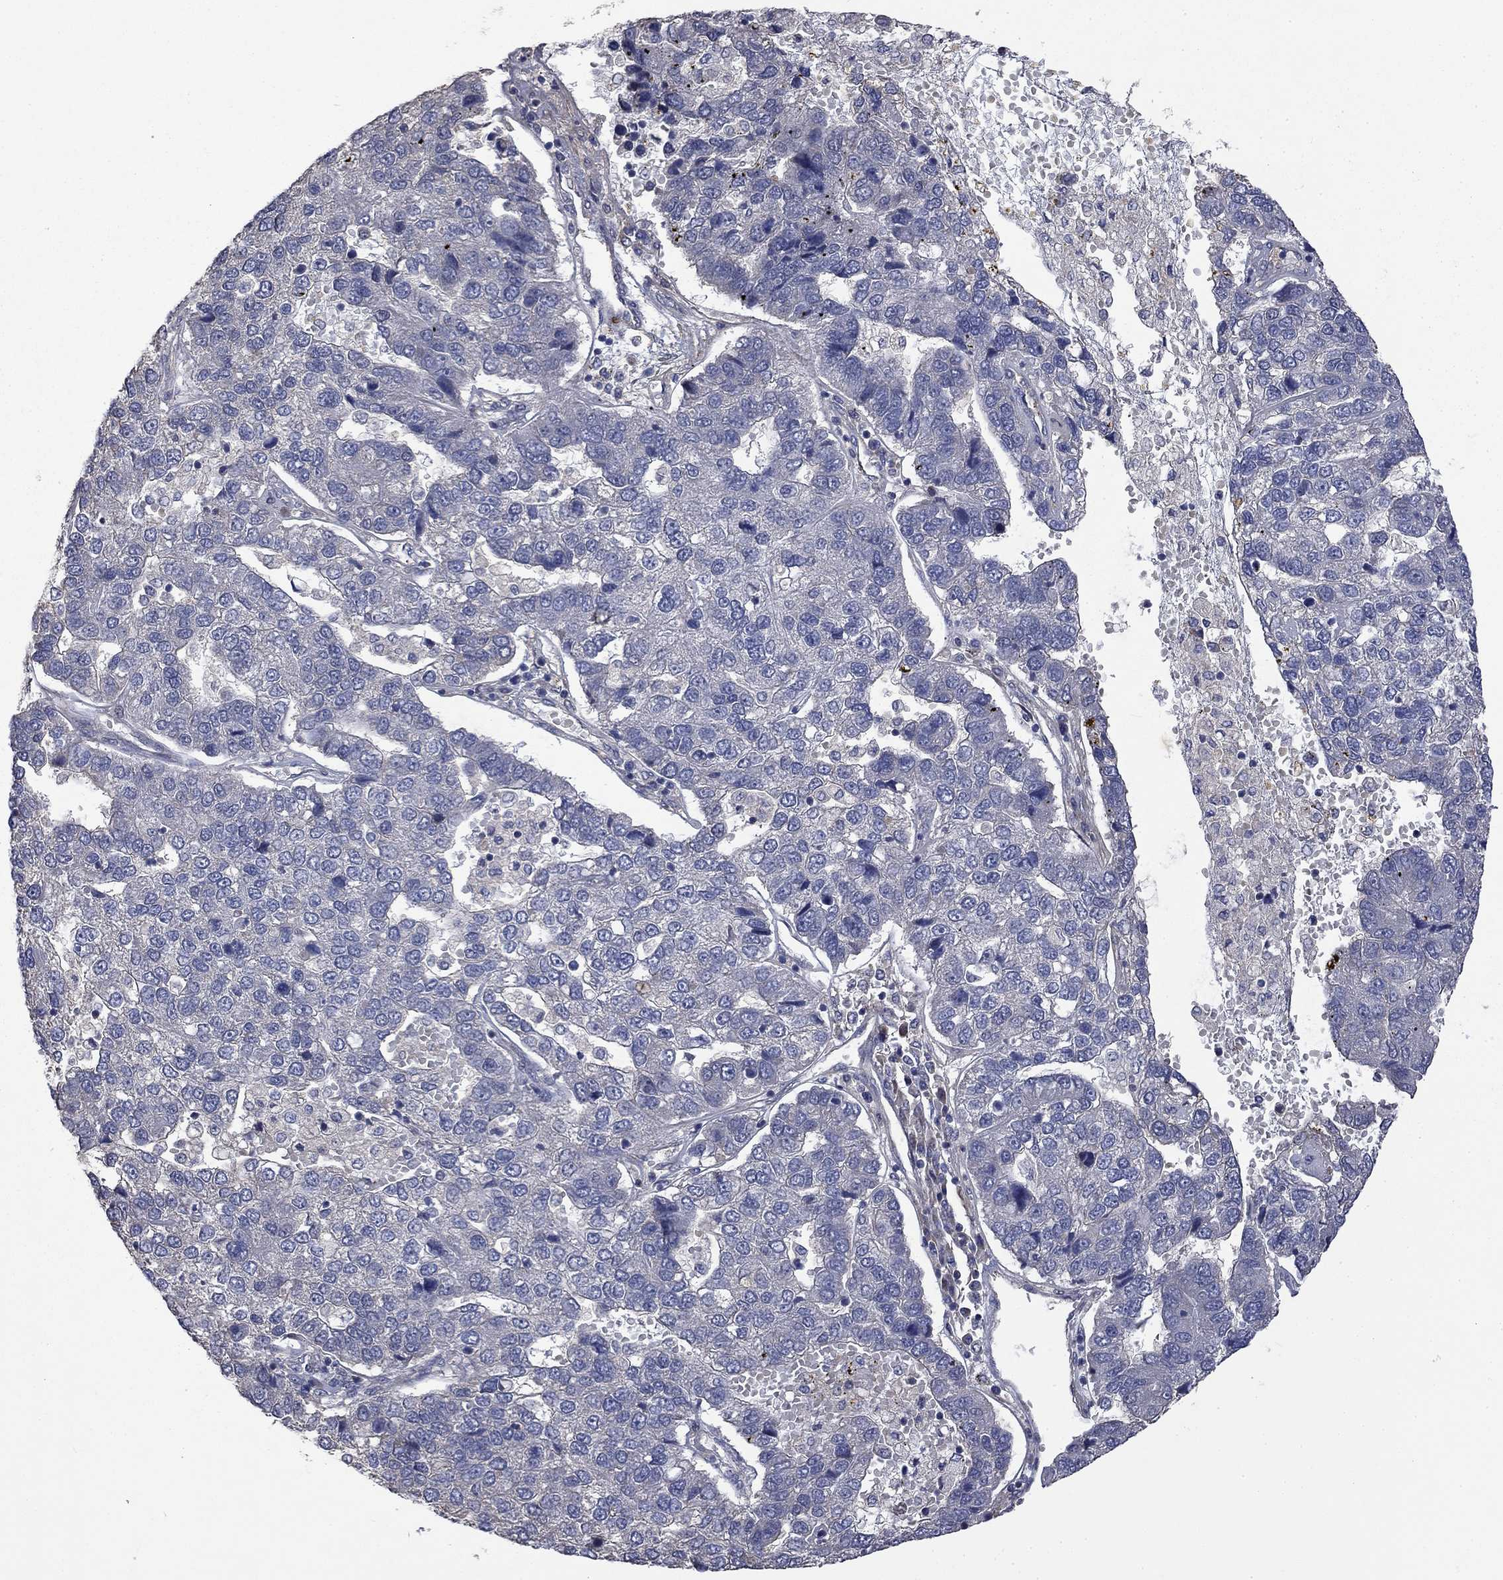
{"staining": {"intensity": "negative", "quantity": "none", "location": "none"}, "tissue": "pancreatic cancer", "cell_type": "Tumor cells", "image_type": "cancer", "snomed": [{"axis": "morphology", "description": "Adenocarcinoma, NOS"}, {"axis": "topography", "description": "Pancreas"}], "caption": "There is no significant expression in tumor cells of adenocarcinoma (pancreatic).", "gene": "VCAN", "patient": {"sex": "female", "age": 61}}